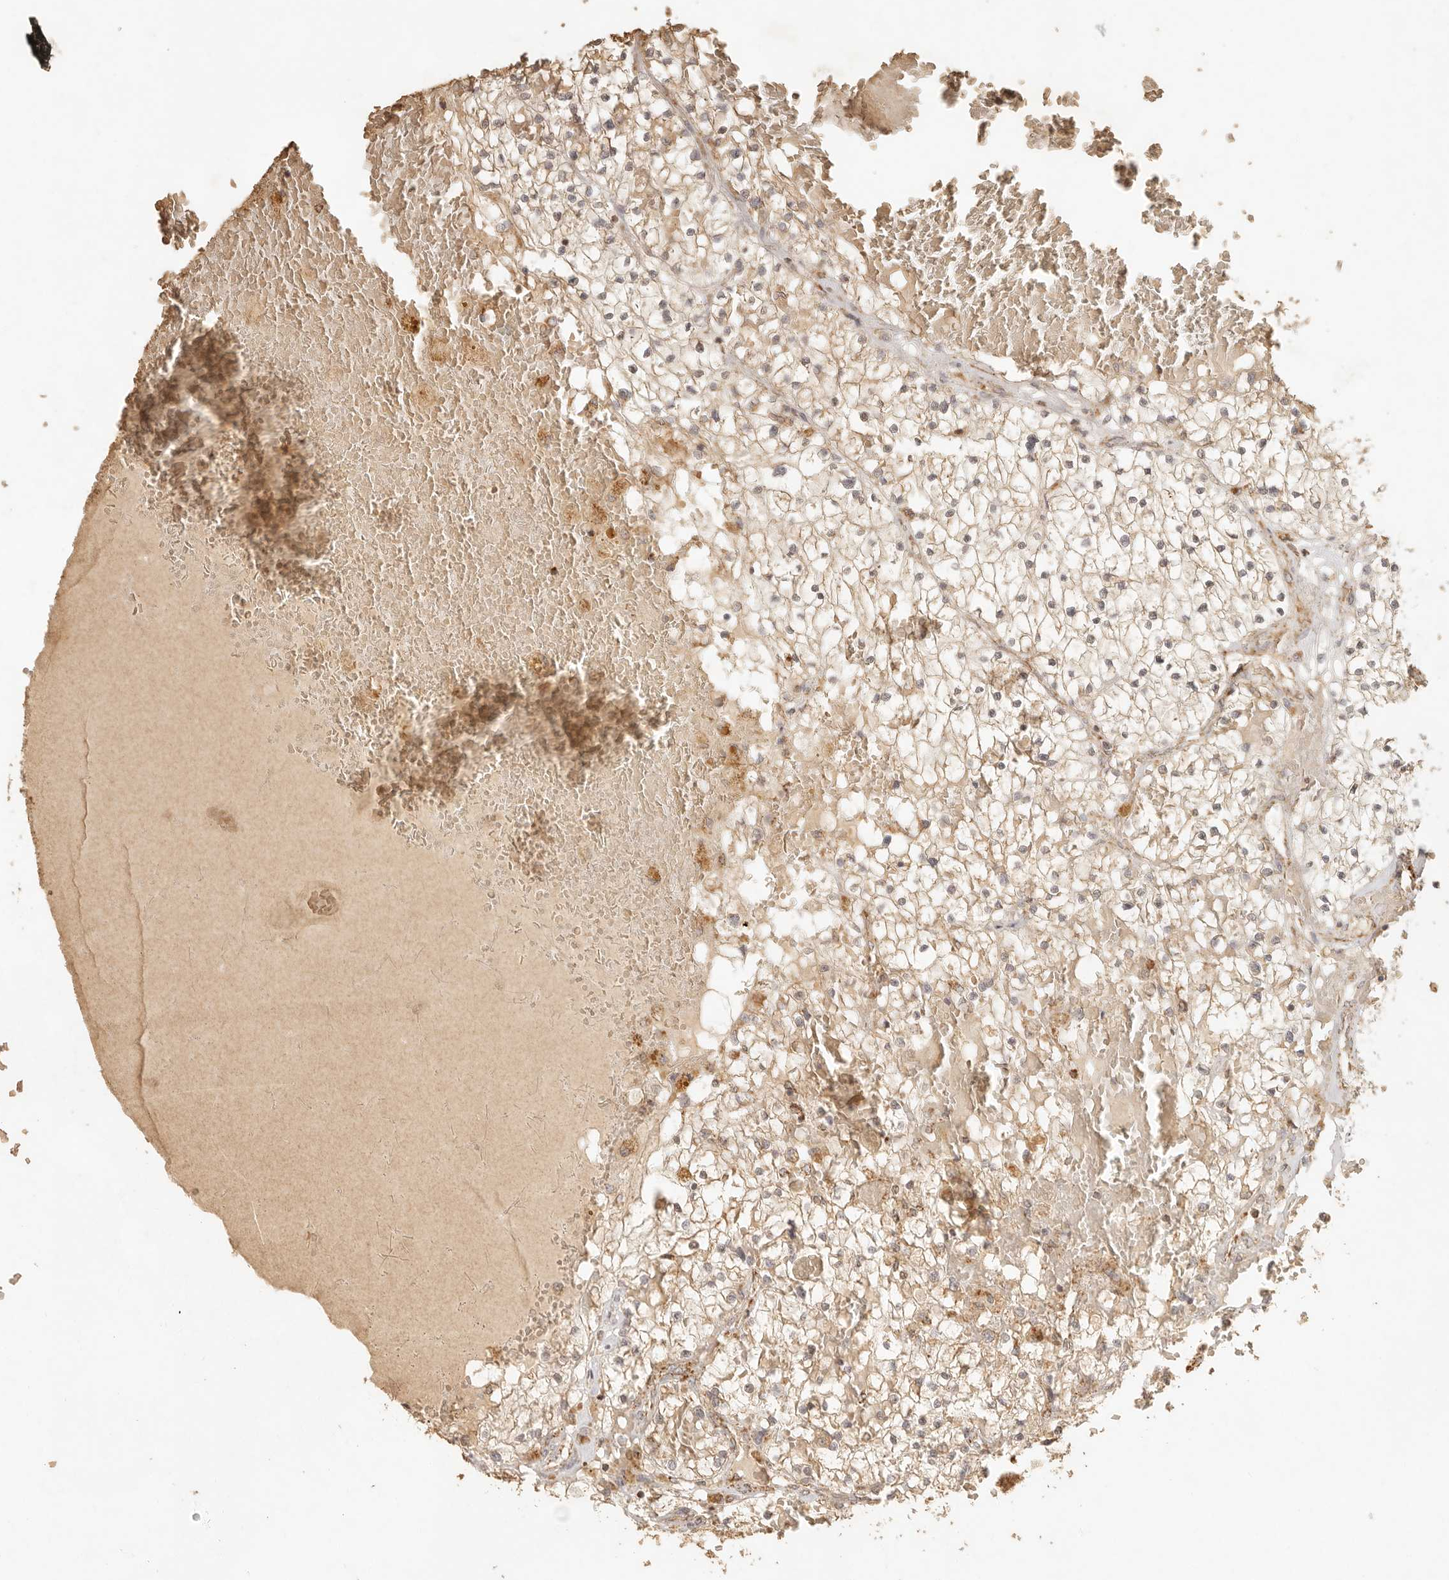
{"staining": {"intensity": "moderate", "quantity": ">75%", "location": "cytoplasmic/membranous"}, "tissue": "renal cancer", "cell_type": "Tumor cells", "image_type": "cancer", "snomed": [{"axis": "morphology", "description": "Normal tissue, NOS"}, {"axis": "morphology", "description": "Adenocarcinoma, NOS"}, {"axis": "topography", "description": "Kidney"}], "caption": "High-magnification brightfield microscopy of renal cancer stained with DAB (brown) and counterstained with hematoxylin (blue). tumor cells exhibit moderate cytoplasmic/membranous expression is identified in about>75% of cells. (Stains: DAB in brown, nuclei in blue, Microscopy: brightfield microscopy at high magnification).", "gene": "MRPL55", "patient": {"sex": "male", "age": 68}}